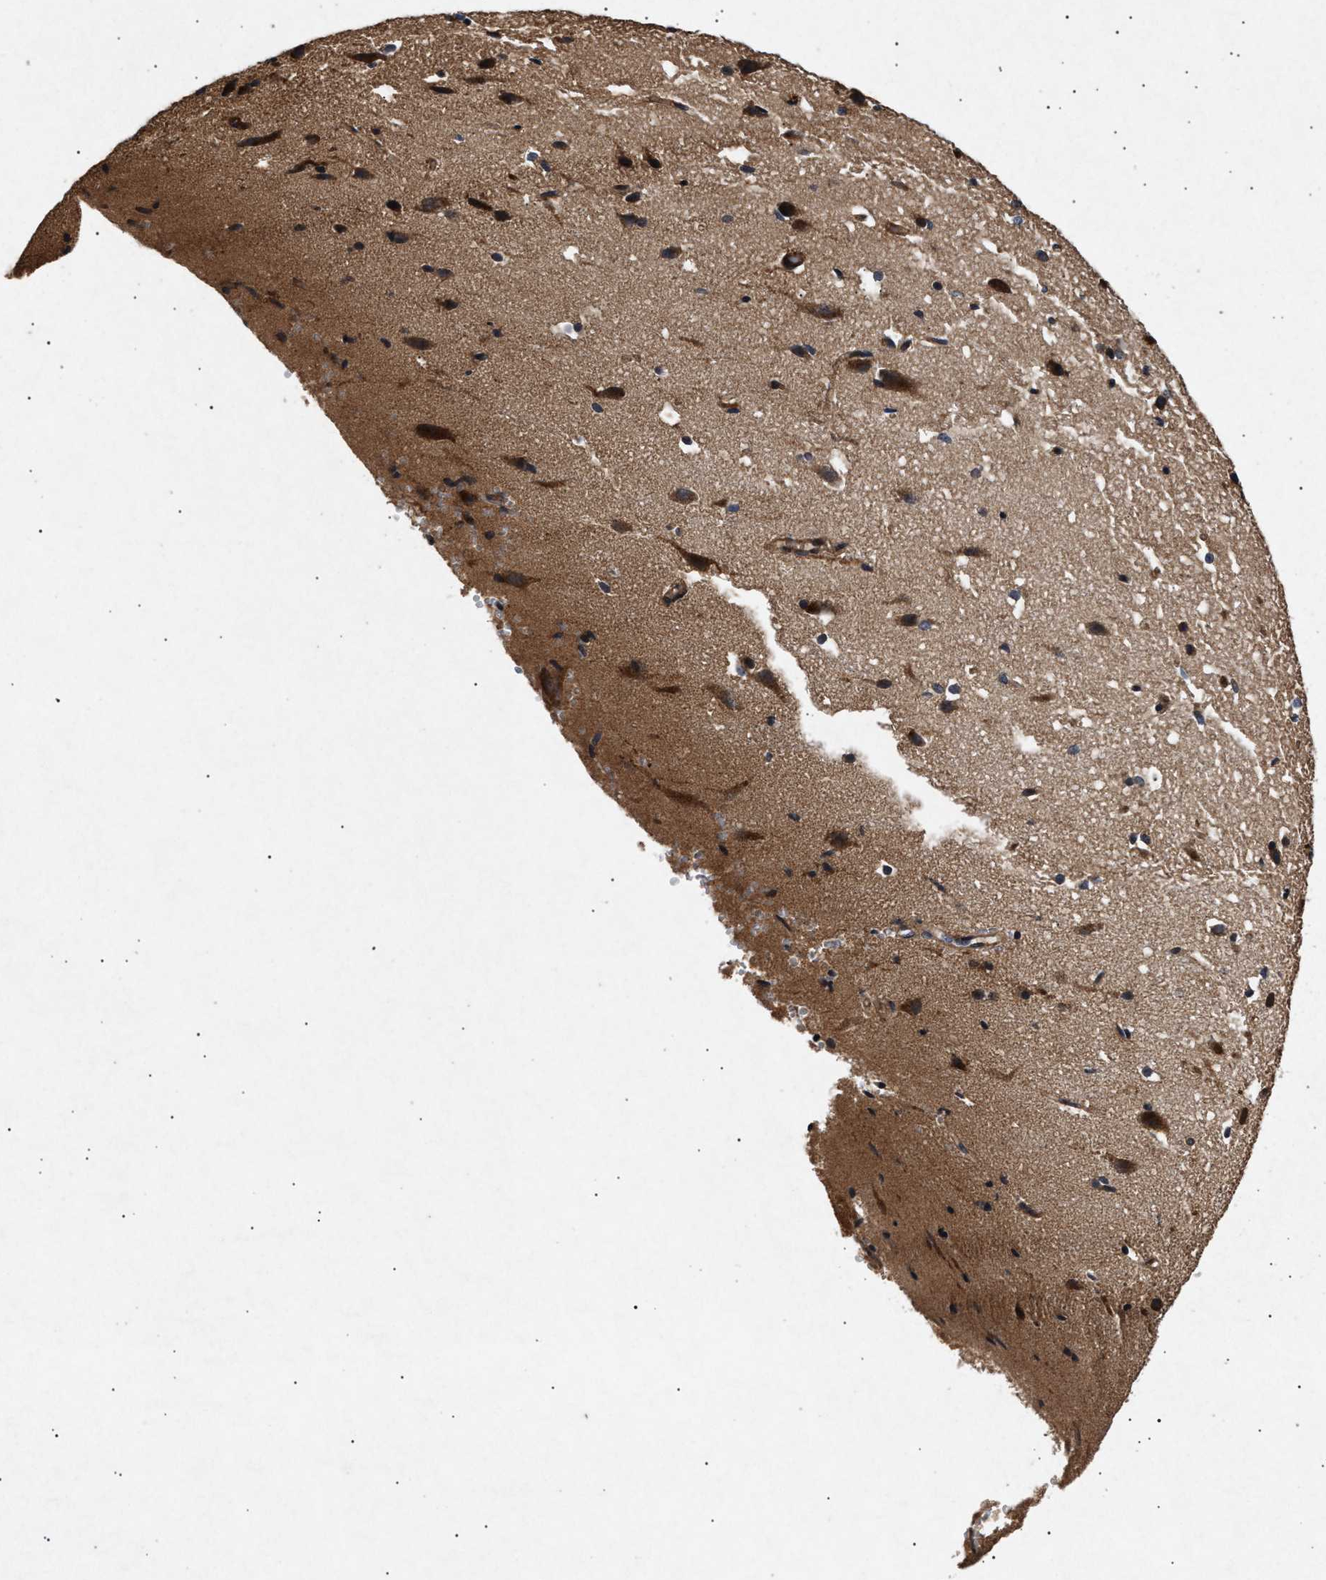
{"staining": {"intensity": "moderate", "quantity": ">75%", "location": "cytoplasmic/membranous"}, "tissue": "cerebral cortex", "cell_type": "Endothelial cells", "image_type": "normal", "snomed": [{"axis": "morphology", "description": "Normal tissue, NOS"}, {"axis": "morphology", "description": "Developmental malformation"}, {"axis": "topography", "description": "Cerebral cortex"}], "caption": "DAB immunohistochemical staining of benign human cerebral cortex demonstrates moderate cytoplasmic/membranous protein positivity in about >75% of endothelial cells. (DAB (3,3'-diaminobenzidine) IHC, brown staining for protein, blue staining for nuclei).", "gene": "ITGB5", "patient": {"sex": "female", "age": 30}}